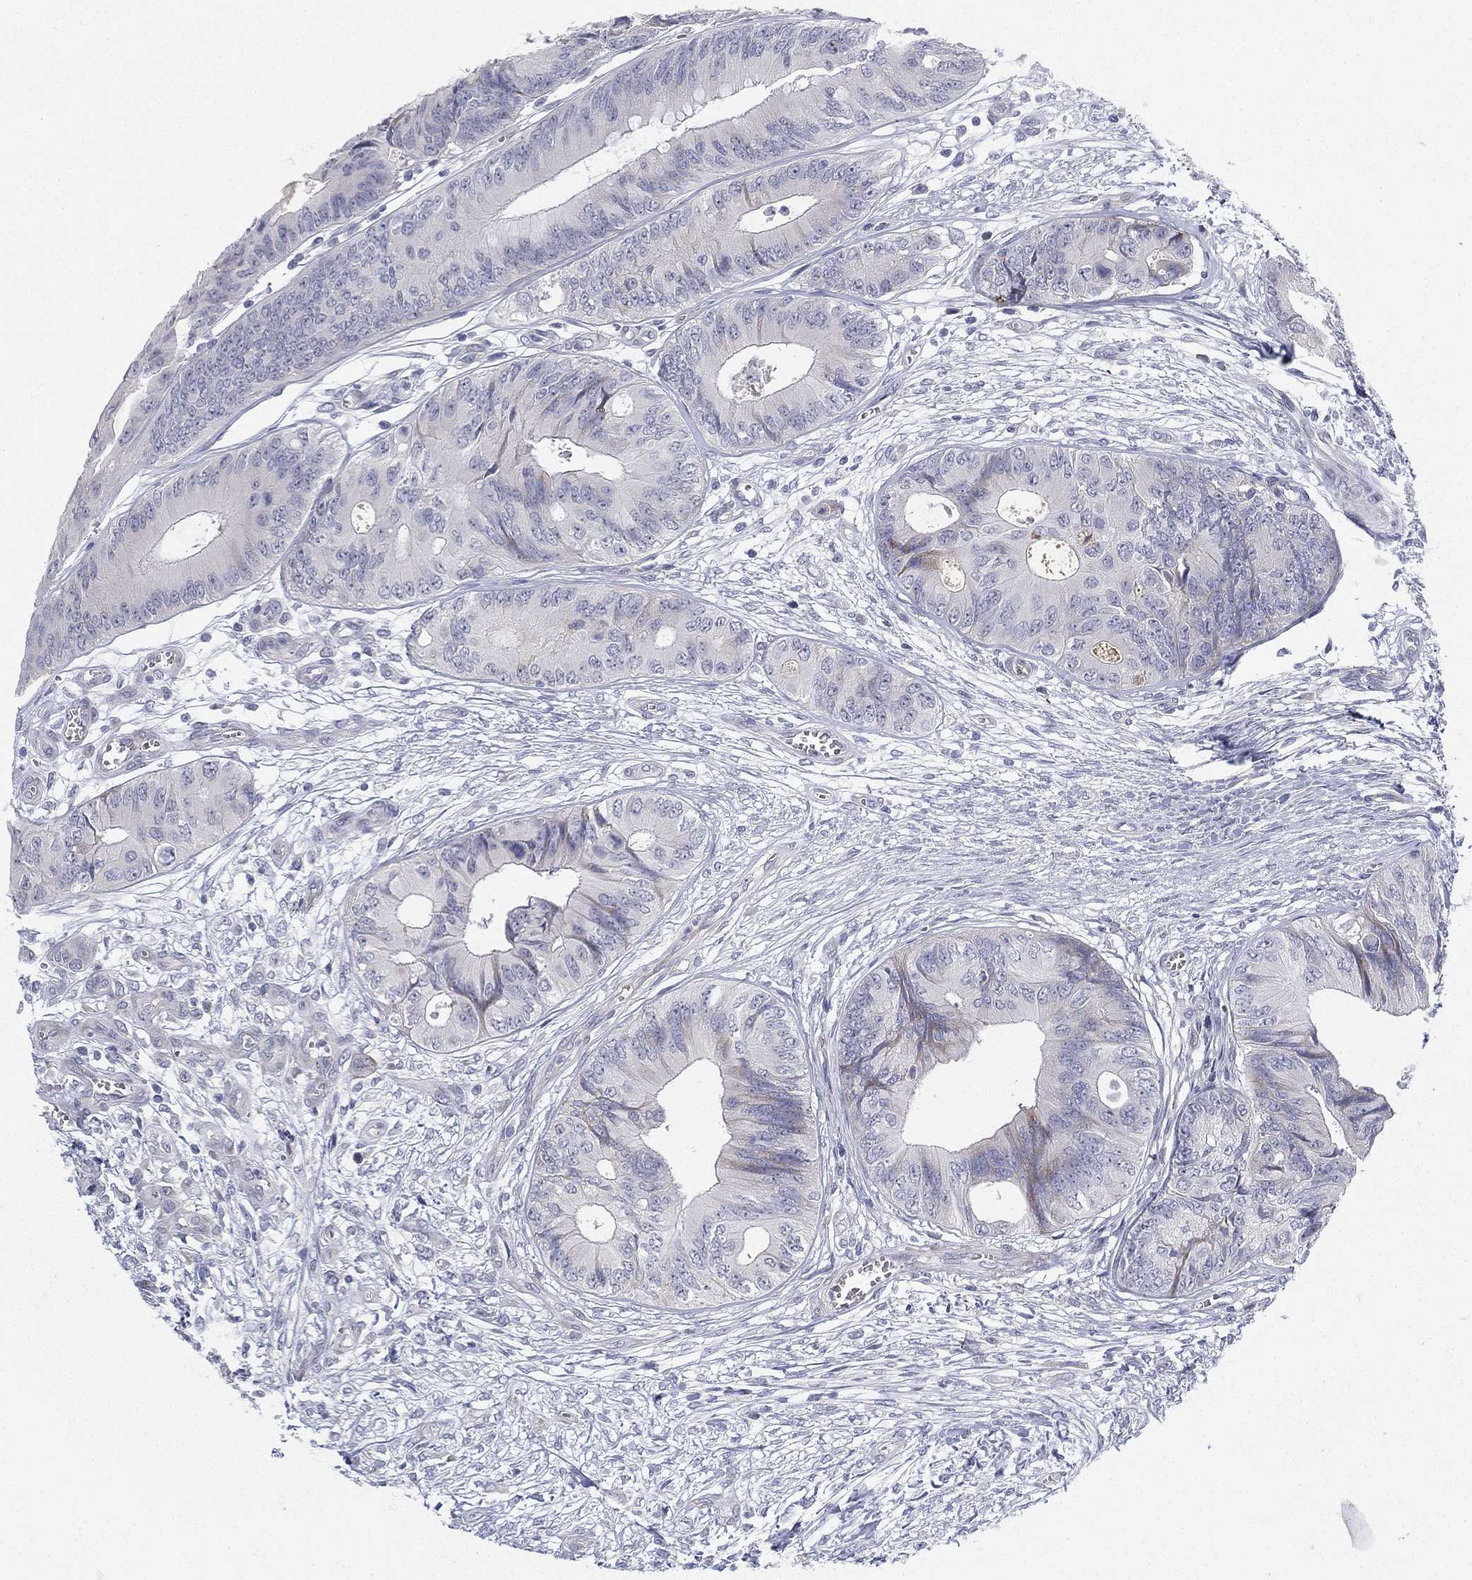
{"staining": {"intensity": "negative", "quantity": "none", "location": "none"}, "tissue": "colorectal cancer", "cell_type": "Tumor cells", "image_type": "cancer", "snomed": [{"axis": "morphology", "description": "Normal tissue, NOS"}, {"axis": "morphology", "description": "Adenocarcinoma, NOS"}, {"axis": "topography", "description": "Colon"}], "caption": "Tumor cells are negative for protein expression in human adenocarcinoma (colorectal).", "gene": "HEATR4", "patient": {"sex": "male", "age": 65}}